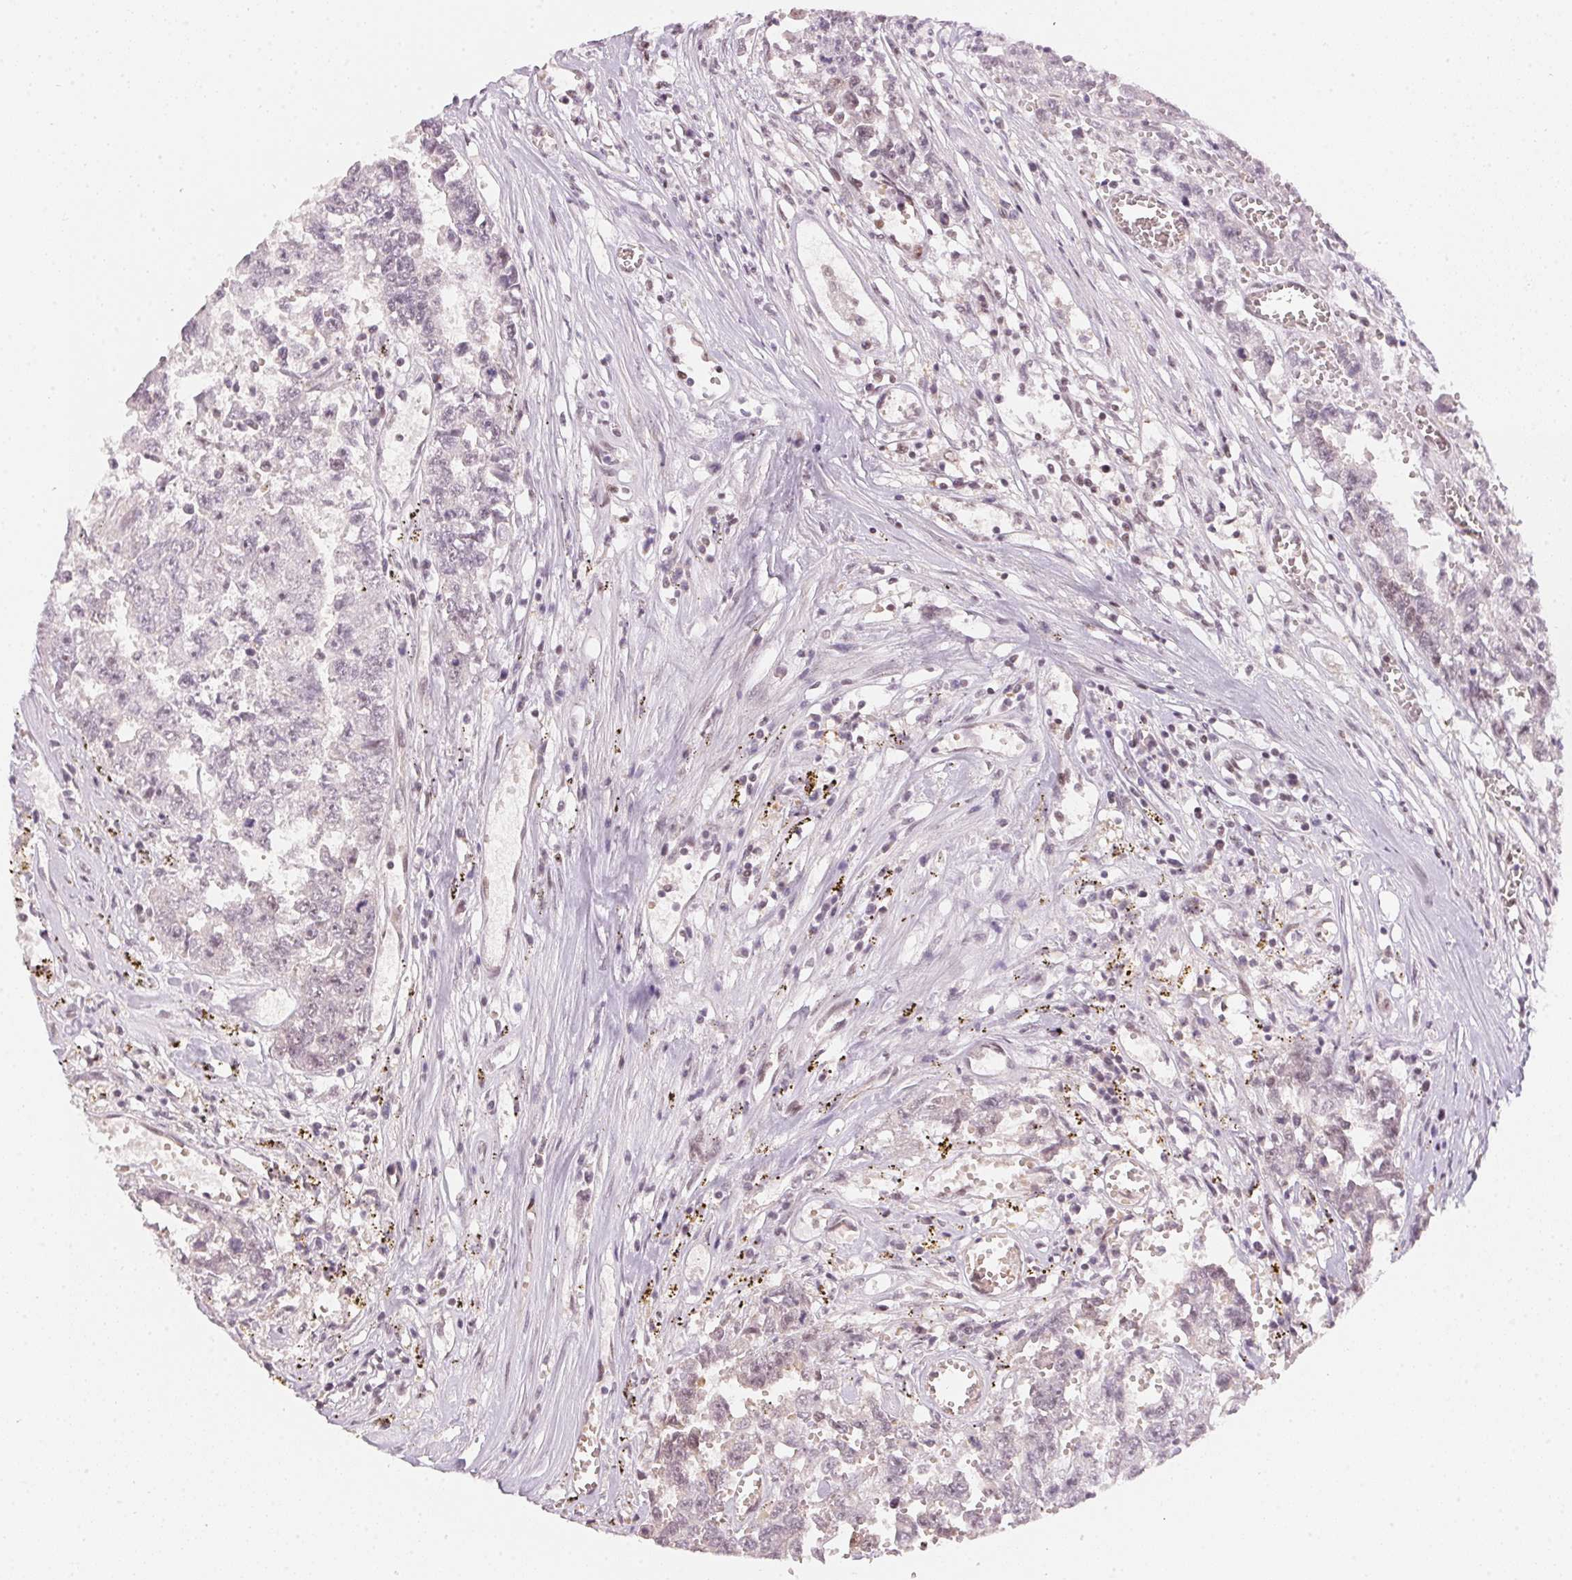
{"staining": {"intensity": "moderate", "quantity": "25%-75%", "location": "nuclear"}, "tissue": "testis cancer", "cell_type": "Tumor cells", "image_type": "cancer", "snomed": [{"axis": "morphology", "description": "Carcinoma, Embryonal, NOS"}, {"axis": "topography", "description": "Testis"}], "caption": "DAB (3,3'-diaminobenzidine) immunohistochemical staining of embryonal carcinoma (testis) demonstrates moderate nuclear protein positivity in approximately 25%-75% of tumor cells.", "gene": "KAT6A", "patient": {"sex": "male", "age": 36}}